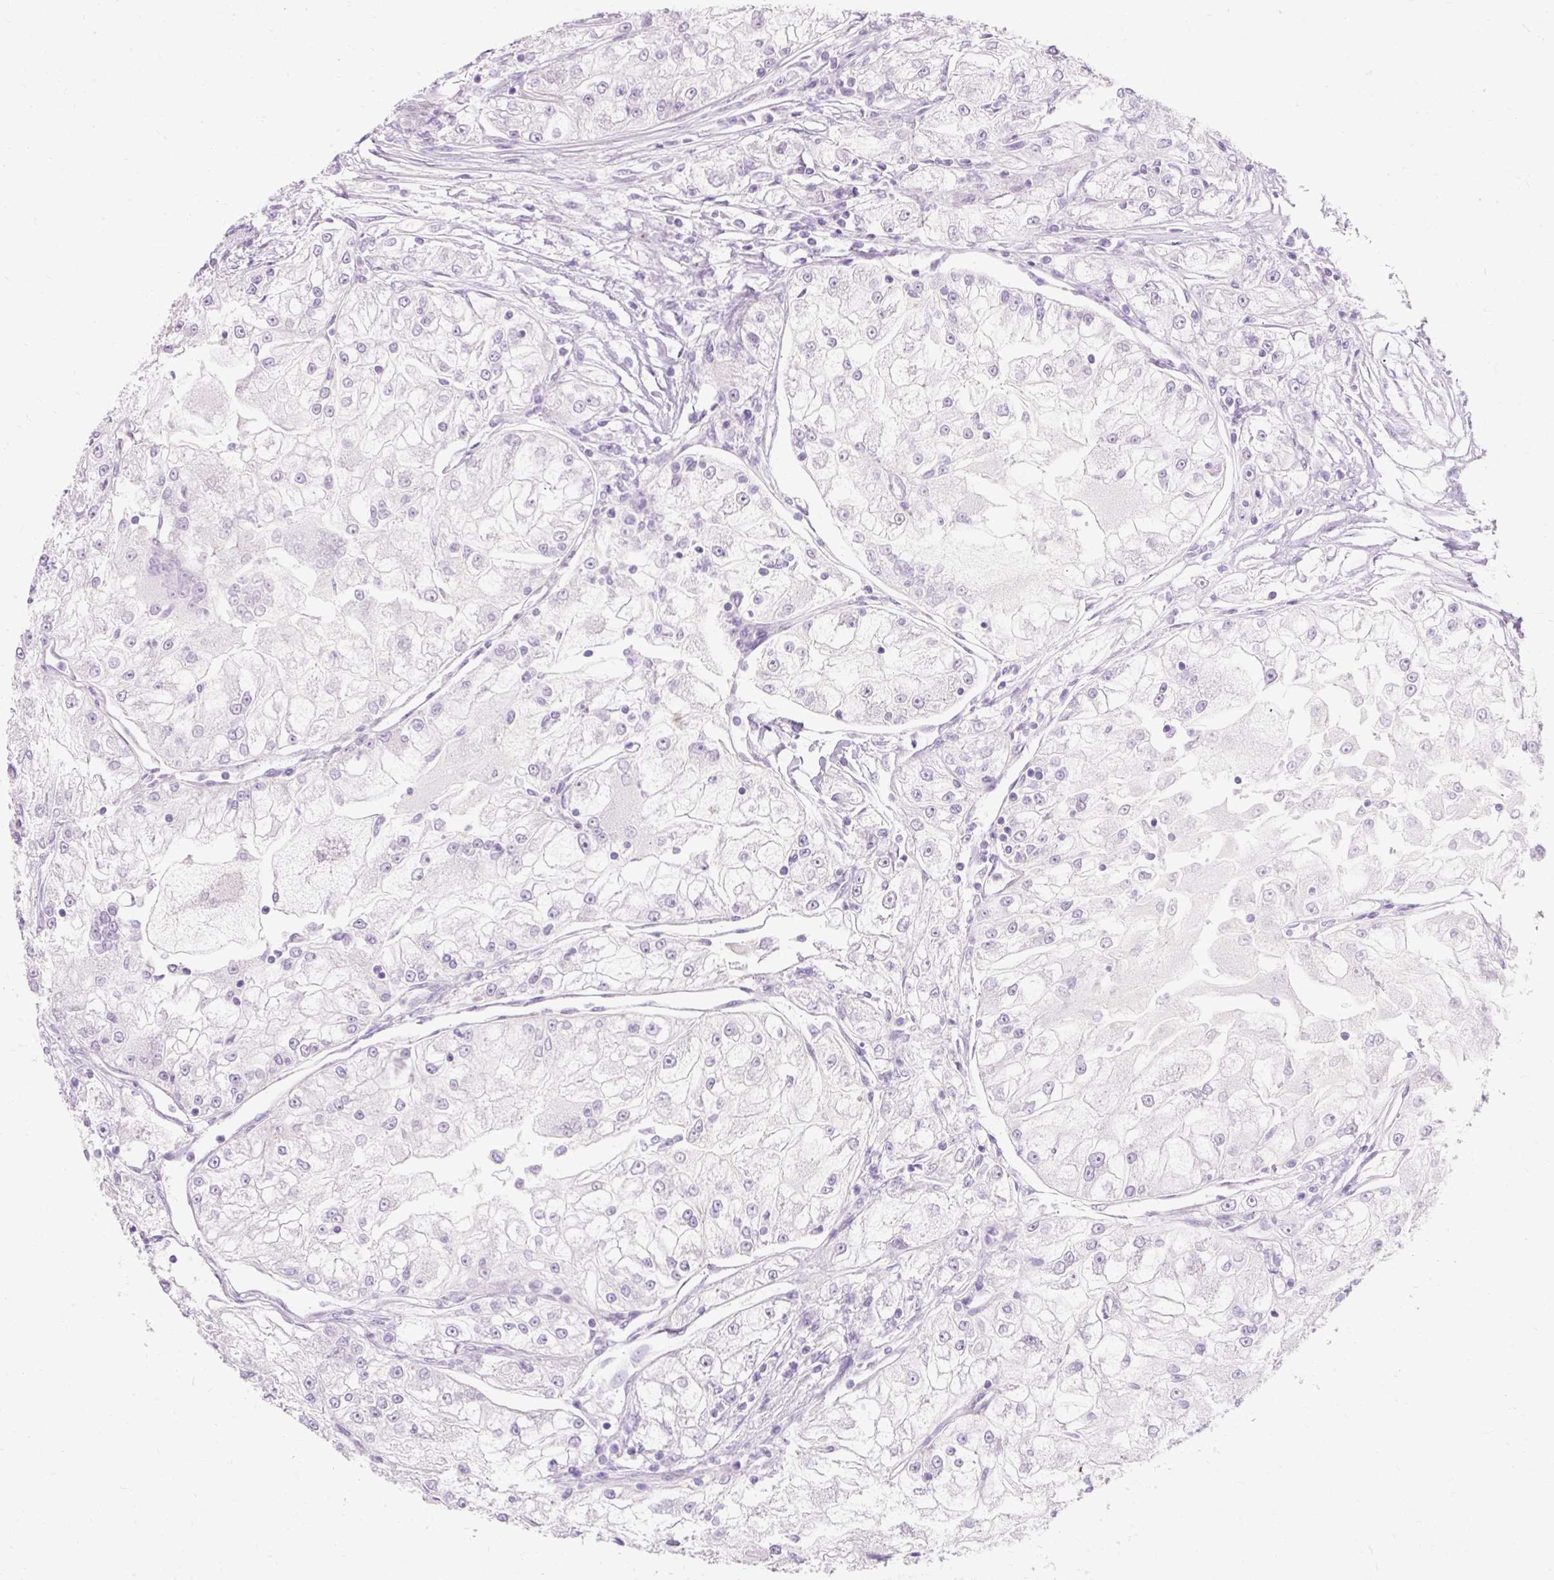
{"staining": {"intensity": "negative", "quantity": "none", "location": "none"}, "tissue": "renal cancer", "cell_type": "Tumor cells", "image_type": "cancer", "snomed": [{"axis": "morphology", "description": "Adenocarcinoma, NOS"}, {"axis": "topography", "description": "Kidney"}], "caption": "DAB (3,3'-diaminobenzidine) immunohistochemical staining of human renal cancer (adenocarcinoma) exhibits no significant staining in tumor cells. (Stains: DAB immunohistochemistry with hematoxylin counter stain, Microscopy: brightfield microscopy at high magnification).", "gene": "TMEM213", "patient": {"sex": "female", "age": 72}}